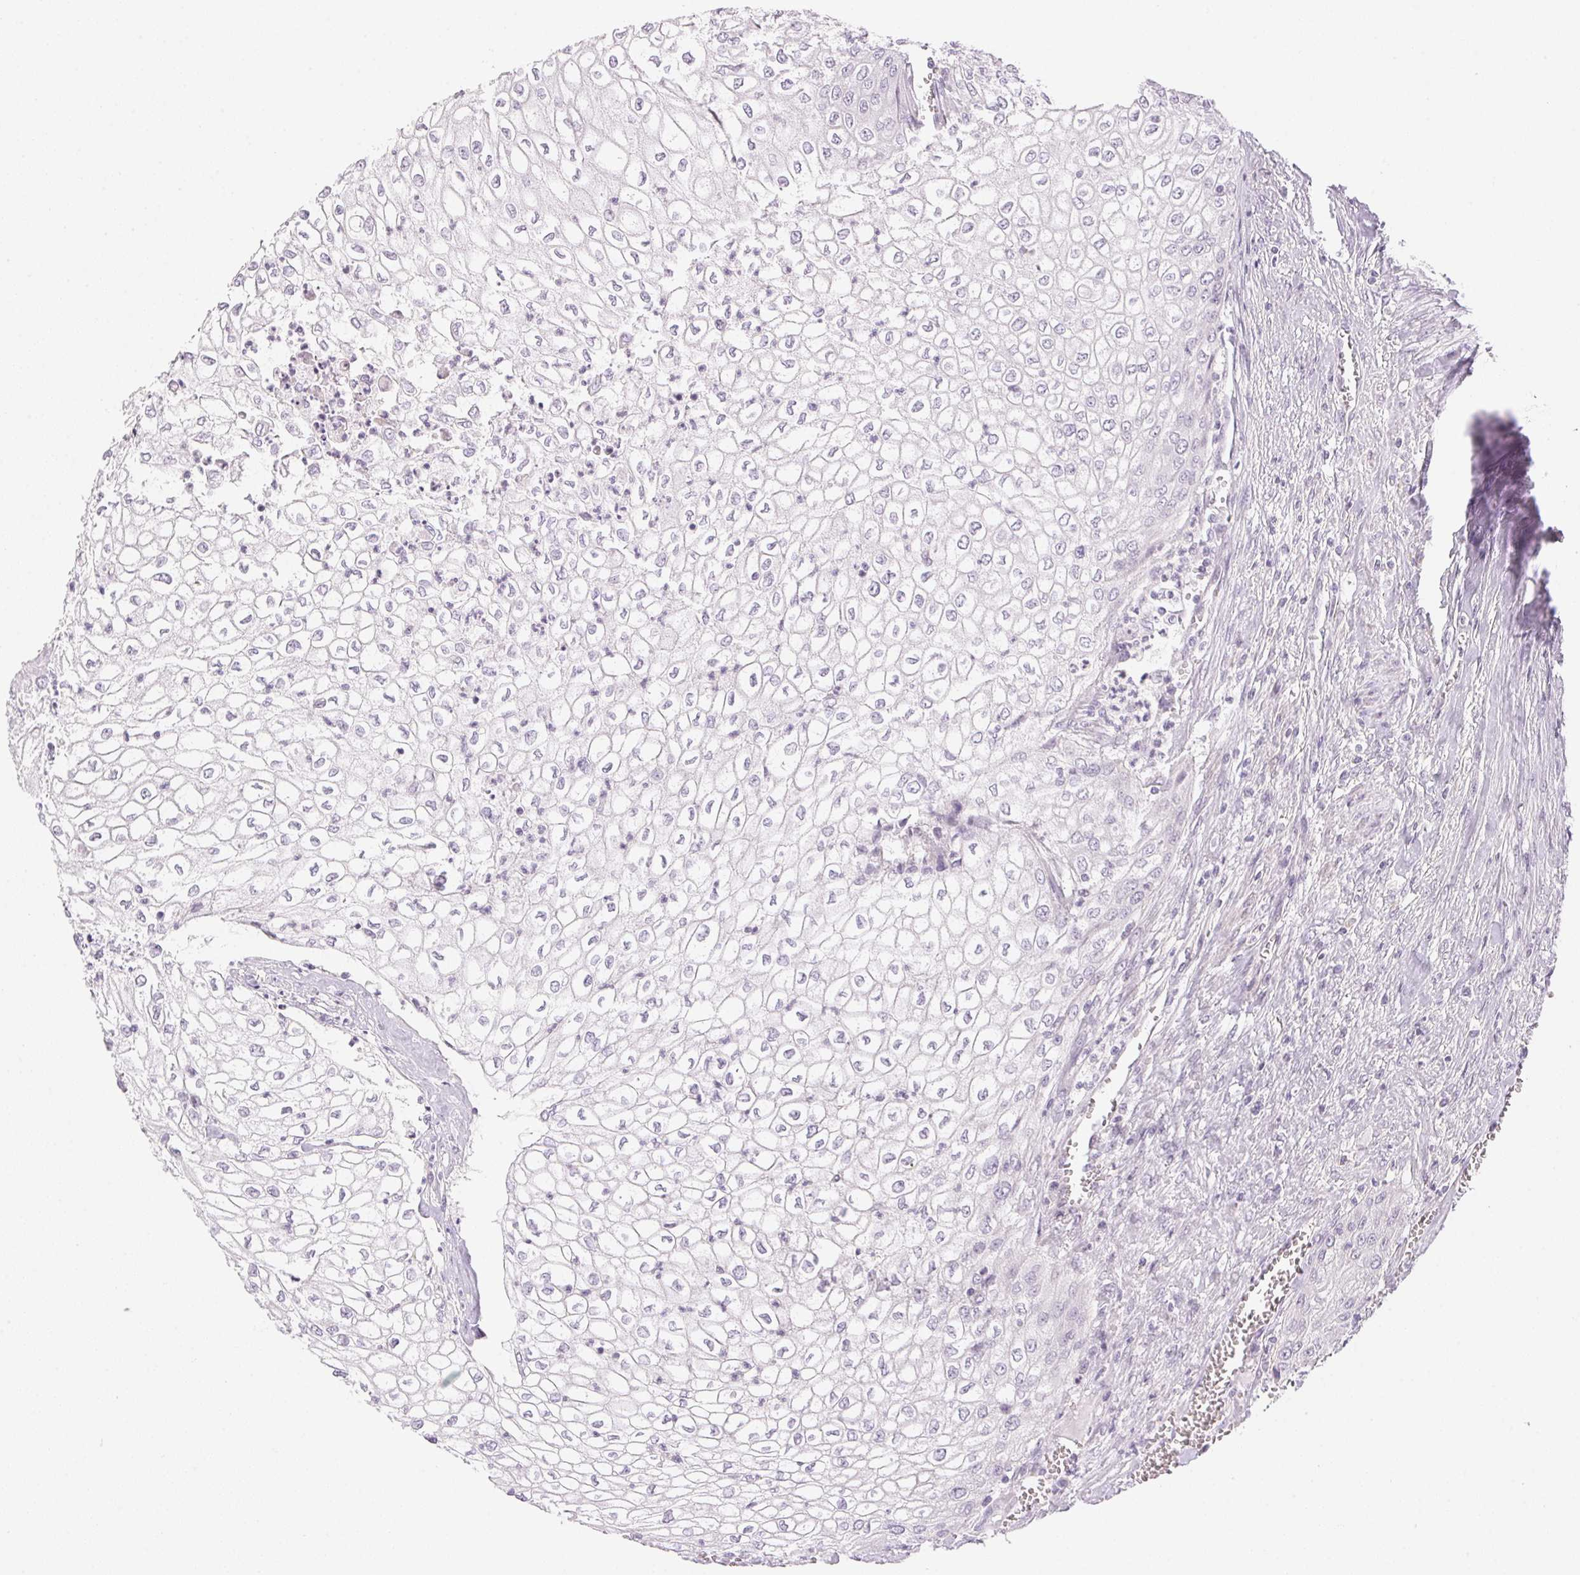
{"staining": {"intensity": "negative", "quantity": "none", "location": "none"}, "tissue": "urothelial cancer", "cell_type": "Tumor cells", "image_type": "cancer", "snomed": [{"axis": "morphology", "description": "Urothelial carcinoma, High grade"}, {"axis": "topography", "description": "Urinary bladder"}], "caption": "Protein analysis of urothelial cancer reveals no significant staining in tumor cells.", "gene": "GDAP1L1", "patient": {"sex": "male", "age": 62}}